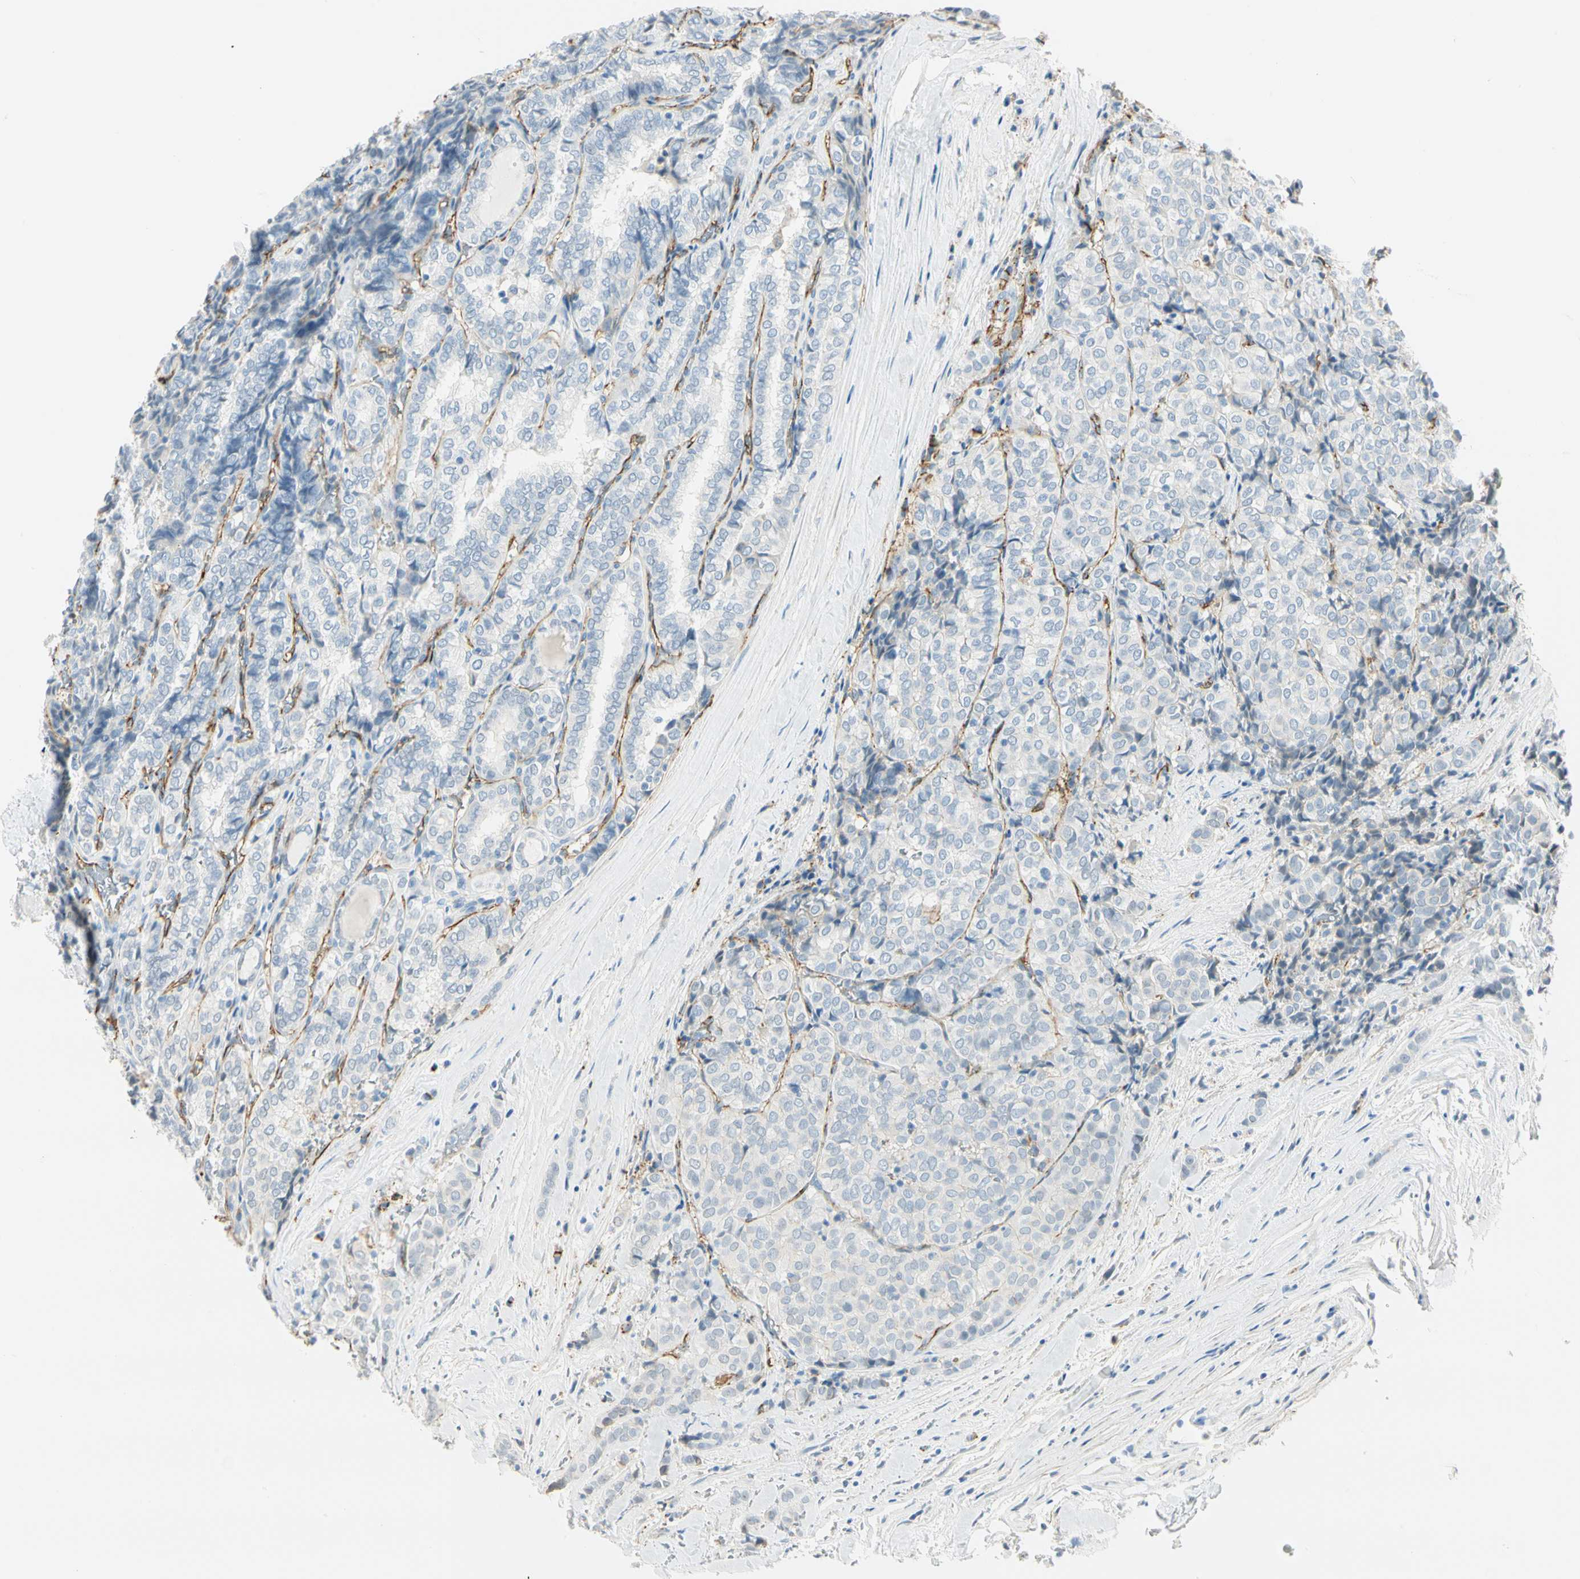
{"staining": {"intensity": "weak", "quantity": "<25%", "location": "cytoplasmic/membranous"}, "tissue": "thyroid cancer", "cell_type": "Tumor cells", "image_type": "cancer", "snomed": [{"axis": "morphology", "description": "Normal tissue, NOS"}, {"axis": "morphology", "description": "Papillary adenocarcinoma, NOS"}, {"axis": "topography", "description": "Thyroid gland"}], "caption": "Micrograph shows no protein staining in tumor cells of thyroid papillary adenocarcinoma tissue.", "gene": "VPS9D1", "patient": {"sex": "female", "age": 30}}